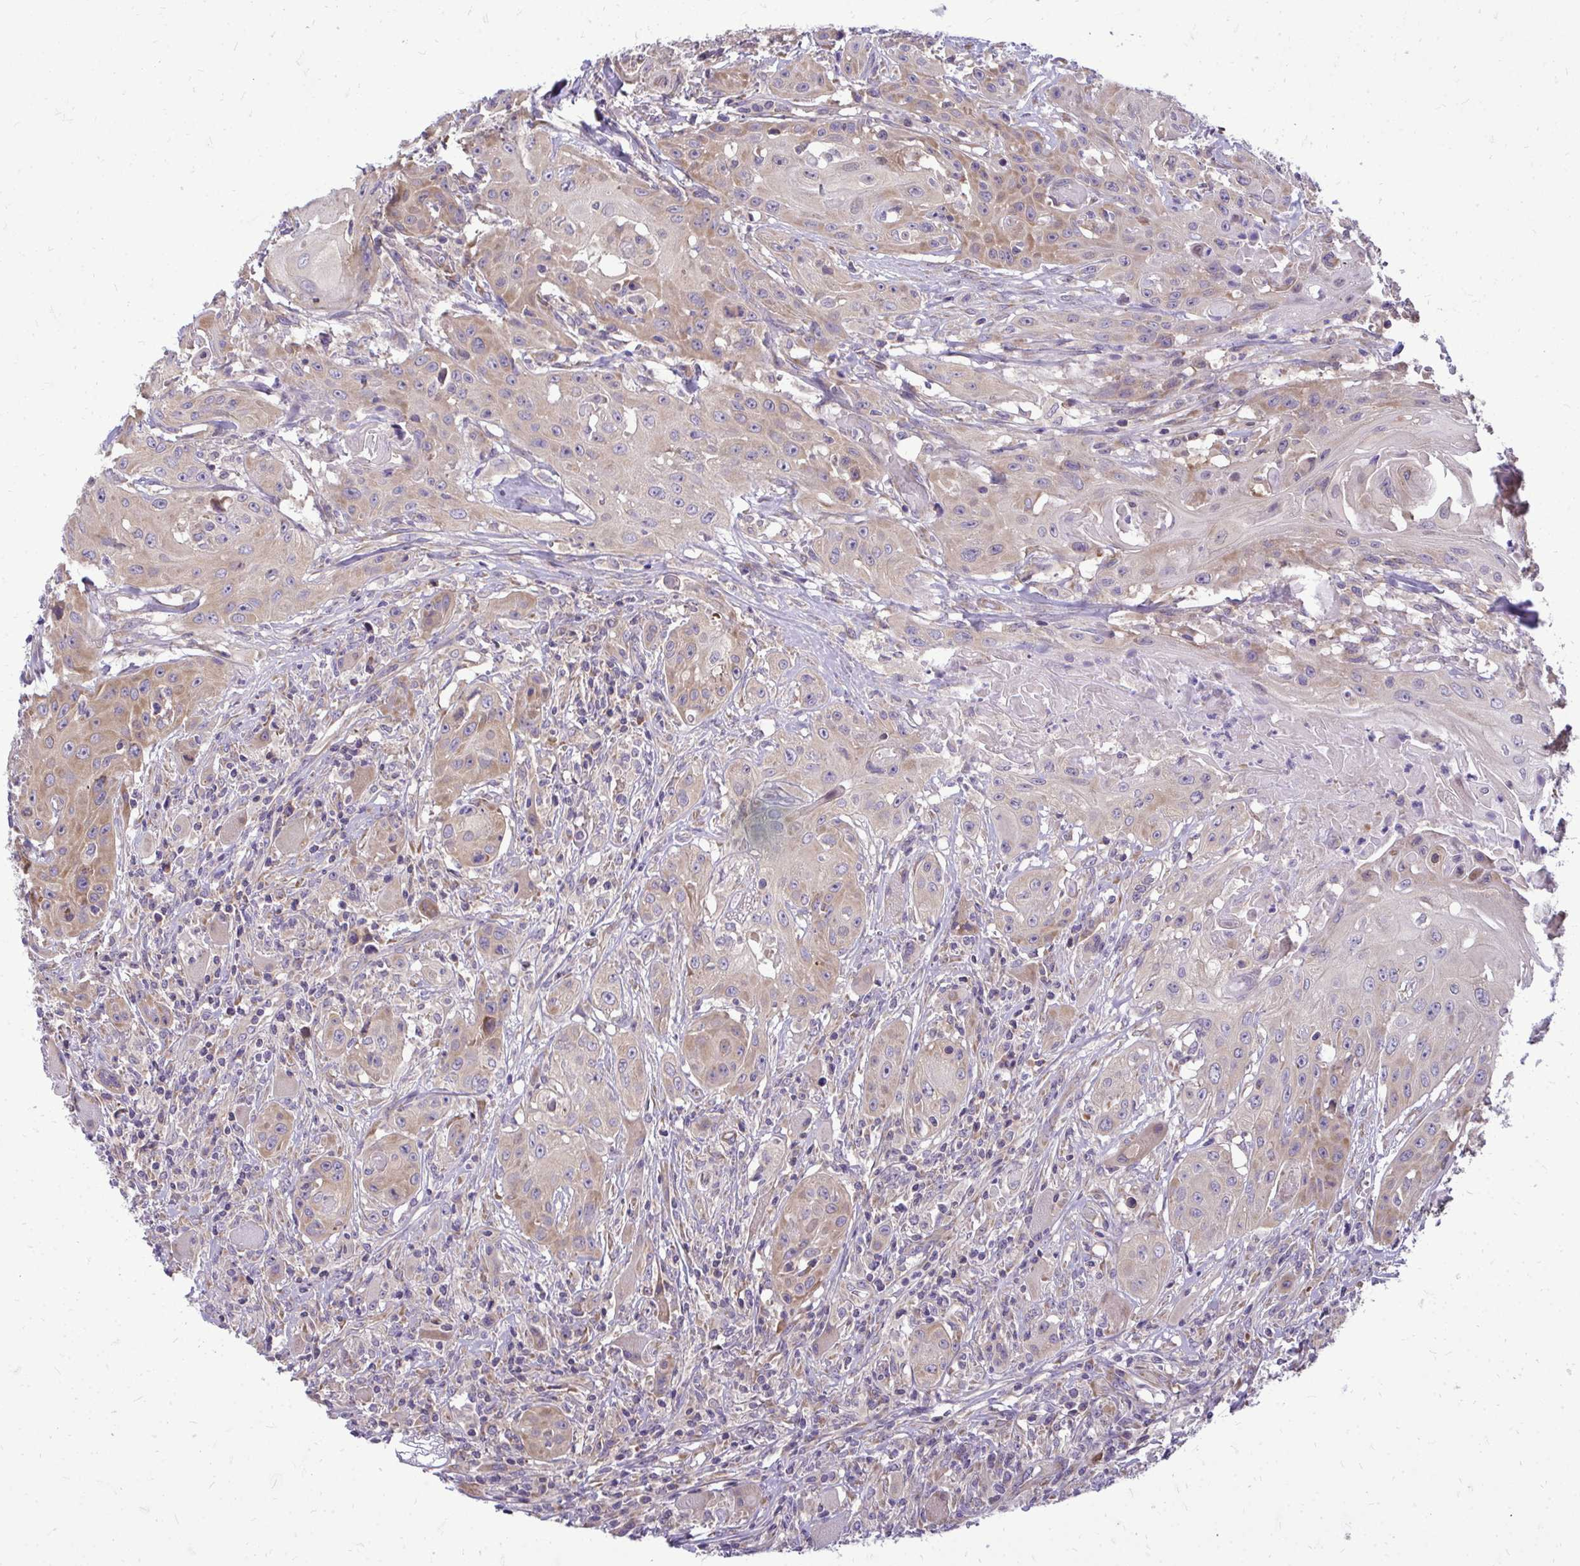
{"staining": {"intensity": "moderate", "quantity": "25%-75%", "location": "cytoplasmic/membranous"}, "tissue": "head and neck cancer", "cell_type": "Tumor cells", "image_type": "cancer", "snomed": [{"axis": "morphology", "description": "Squamous cell carcinoma, NOS"}, {"axis": "topography", "description": "Oral tissue"}, {"axis": "topography", "description": "Head-Neck"}, {"axis": "topography", "description": "Neck, NOS"}], "caption": "A brown stain highlights moderate cytoplasmic/membranous staining of a protein in human squamous cell carcinoma (head and neck) tumor cells.", "gene": "RPLP2", "patient": {"sex": "female", "age": 55}}